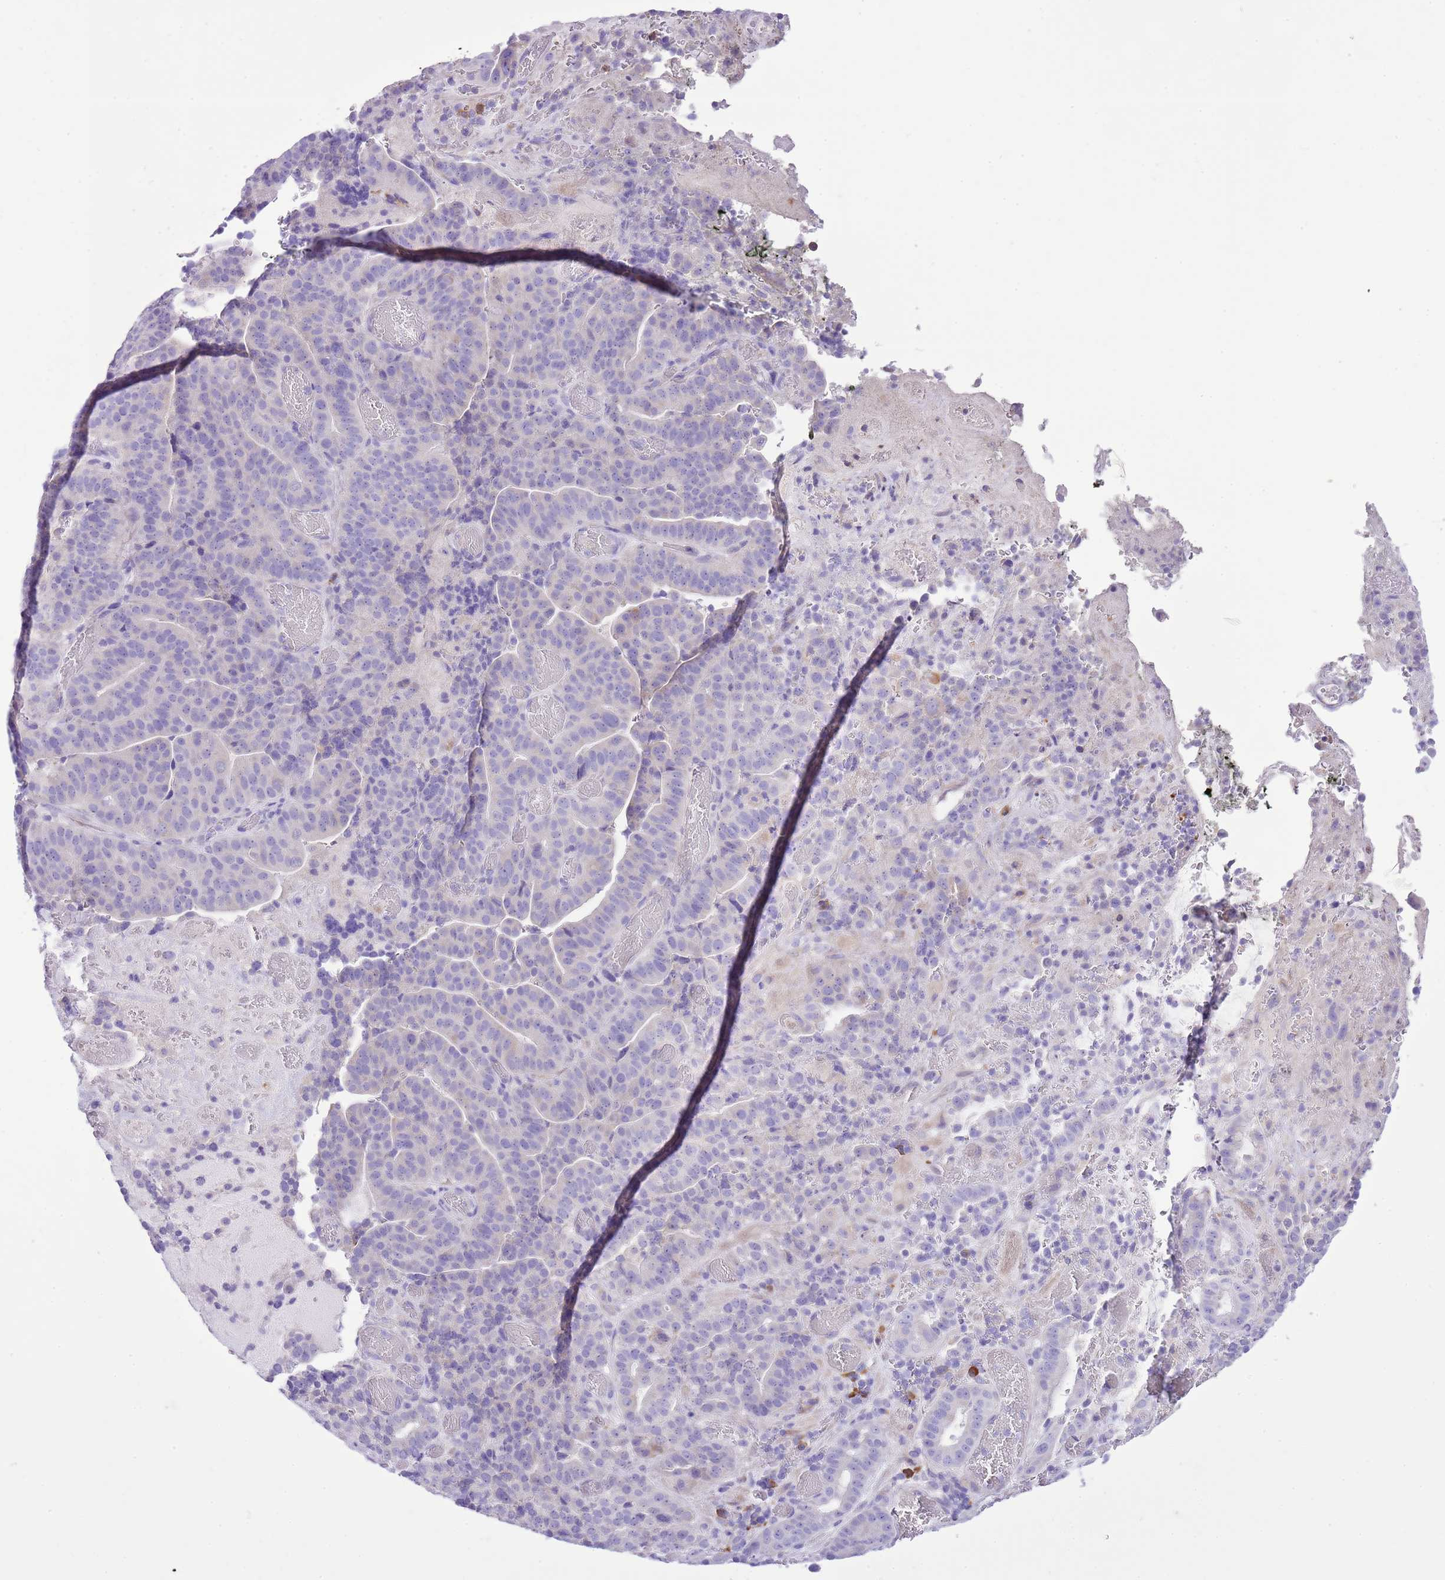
{"staining": {"intensity": "negative", "quantity": "none", "location": "none"}, "tissue": "stomach cancer", "cell_type": "Tumor cells", "image_type": "cancer", "snomed": [{"axis": "morphology", "description": "Adenocarcinoma, NOS"}, {"axis": "topography", "description": "Stomach"}], "caption": "Tumor cells show no significant staining in stomach adenocarcinoma. (Stains: DAB IHC with hematoxylin counter stain, Microscopy: brightfield microscopy at high magnification).", "gene": "AAR2", "patient": {"sex": "male", "age": 48}}